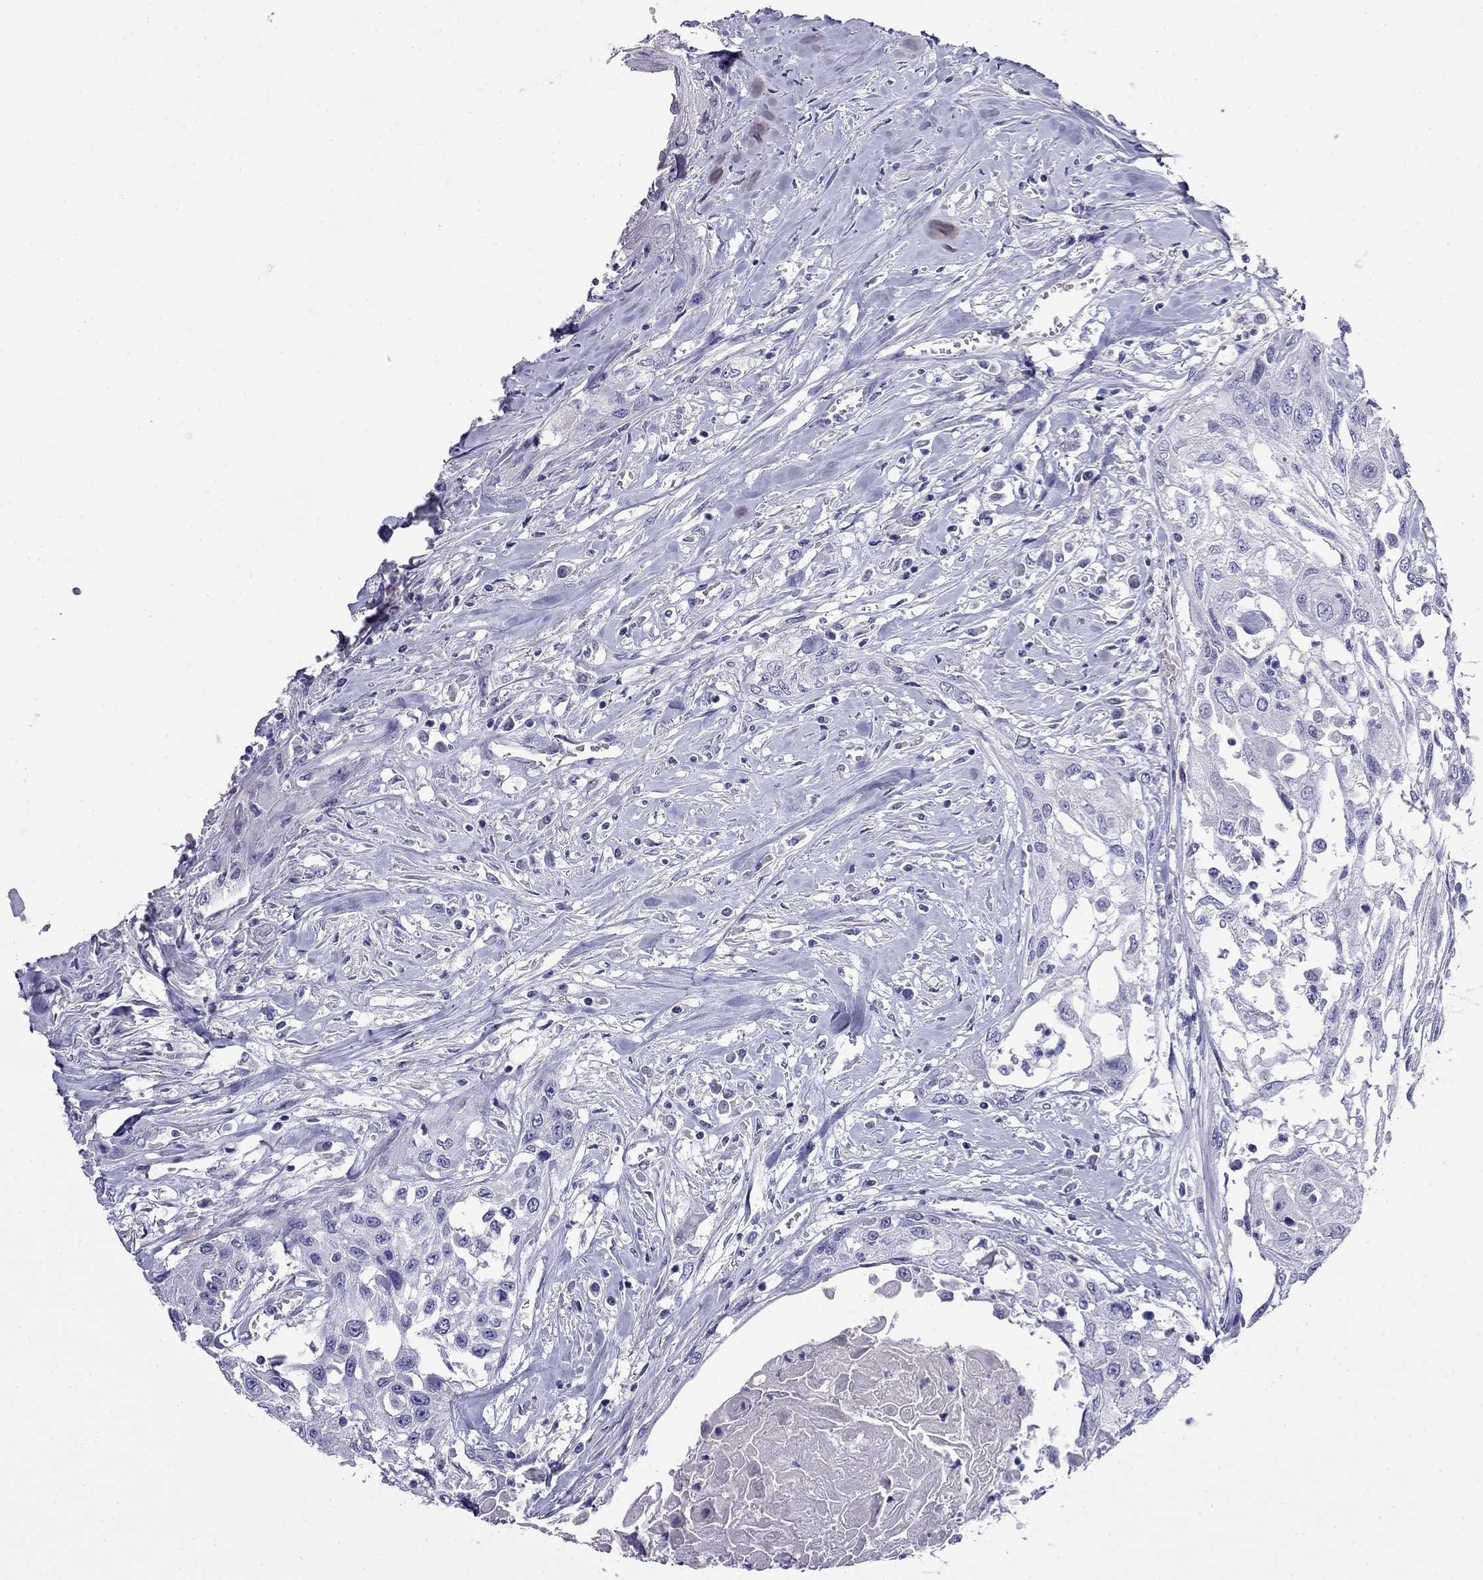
{"staining": {"intensity": "negative", "quantity": "none", "location": "none"}, "tissue": "head and neck cancer", "cell_type": "Tumor cells", "image_type": "cancer", "snomed": [{"axis": "morphology", "description": "Normal tissue, NOS"}, {"axis": "morphology", "description": "Squamous cell carcinoma, NOS"}, {"axis": "topography", "description": "Oral tissue"}, {"axis": "topography", "description": "Peripheral nerve tissue"}, {"axis": "topography", "description": "Head-Neck"}], "caption": "Immunohistochemistry histopathology image of head and neck cancer (squamous cell carcinoma) stained for a protein (brown), which exhibits no positivity in tumor cells.", "gene": "MYO15A", "patient": {"sex": "female", "age": 59}}